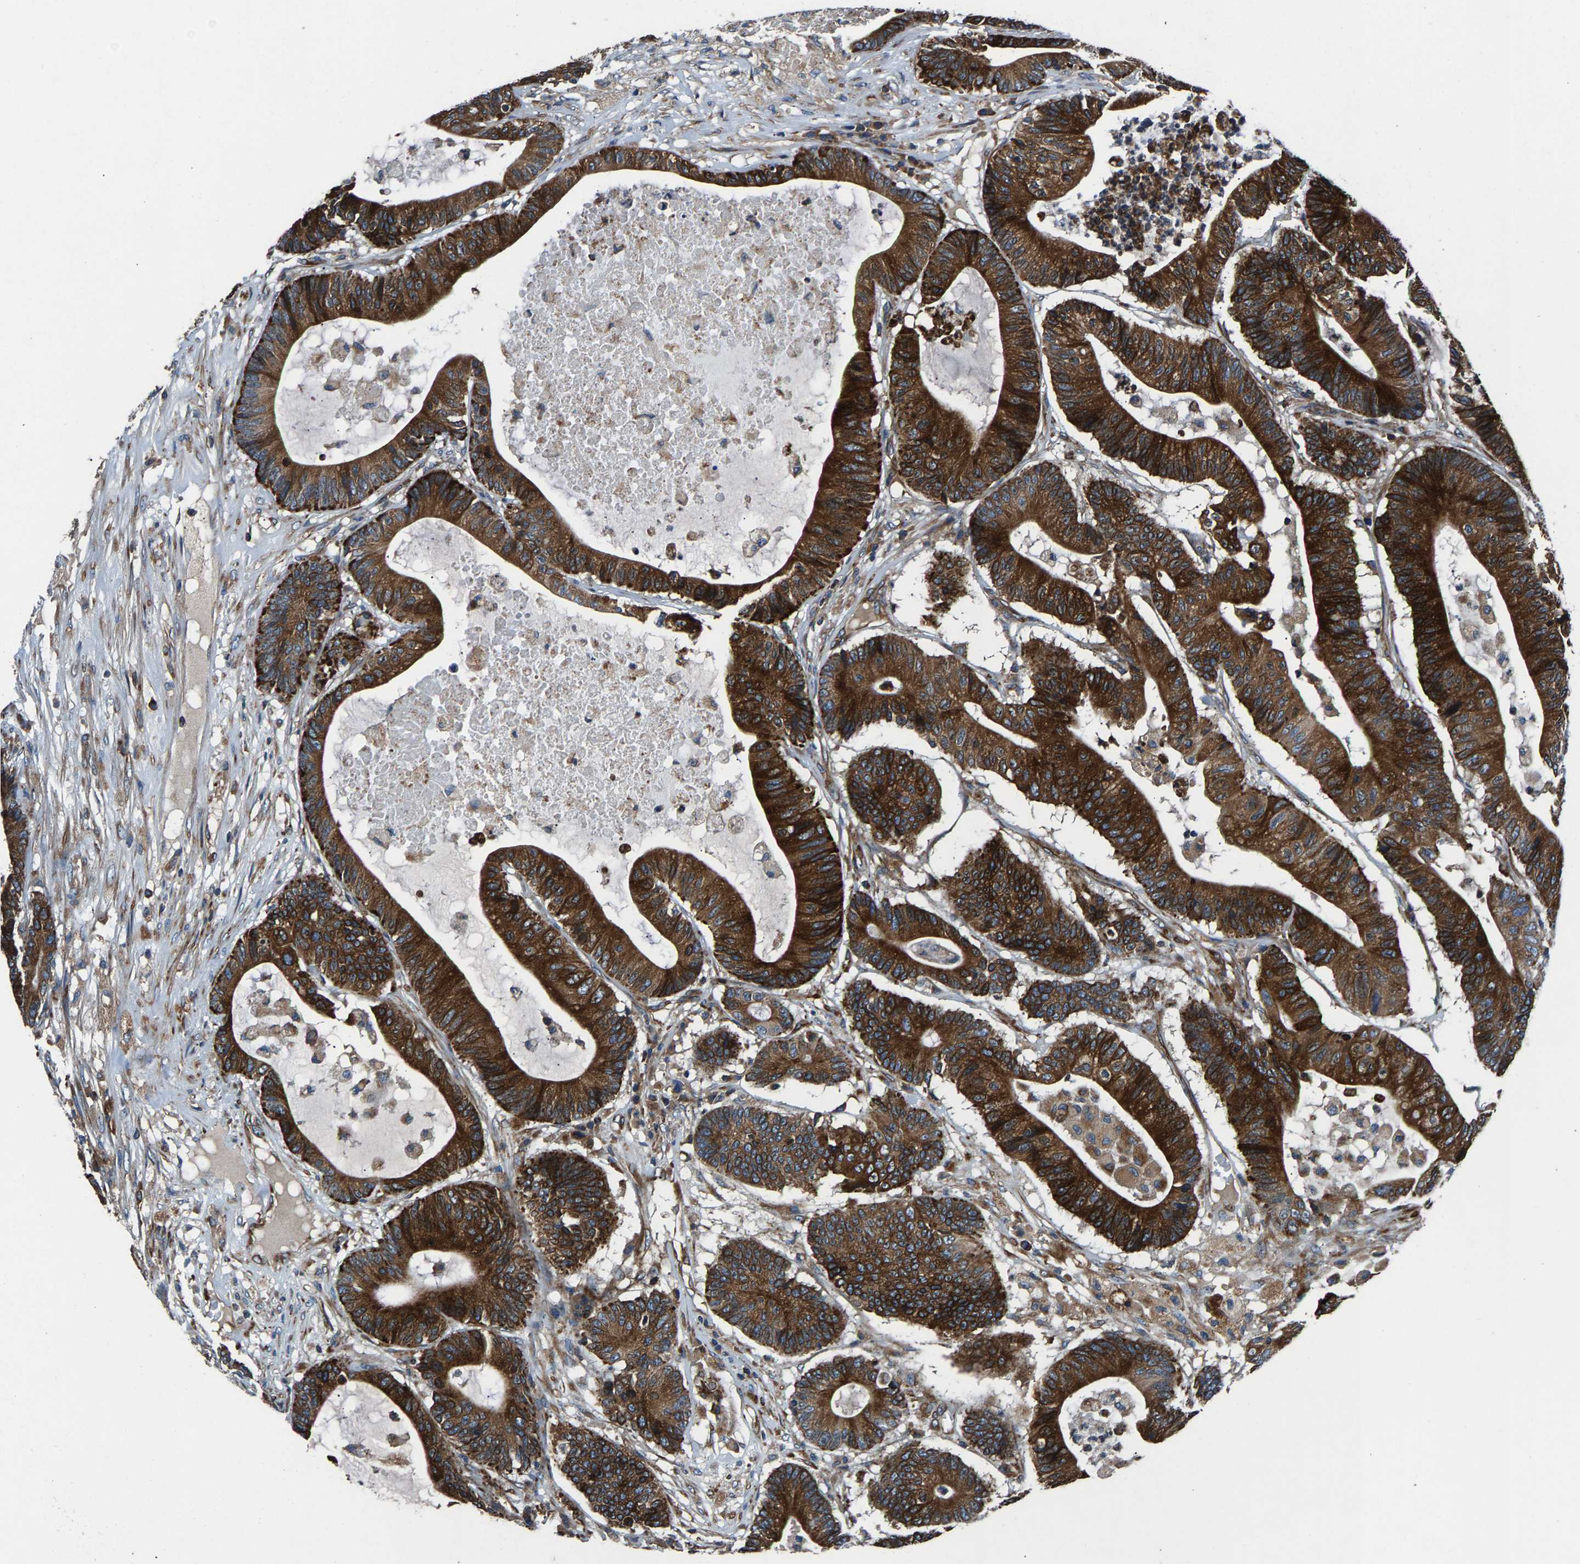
{"staining": {"intensity": "strong", "quantity": ">75%", "location": "cytoplasmic/membranous"}, "tissue": "colorectal cancer", "cell_type": "Tumor cells", "image_type": "cancer", "snomed": [{"axis": "morphology", "description": "Adenocarcinoma, NOS"}, {"axis": "topography", "description": "Colon"}], "caption": "Approximately >75% of tumor cells in adenocarcinoma (colorectal) reveal strong cytoplasmic/membranous protein positivity as visualized by brown immunohistochemical staining.", "gene": "LPCAT1", "patient": {"sex": "female", "age": 84}}